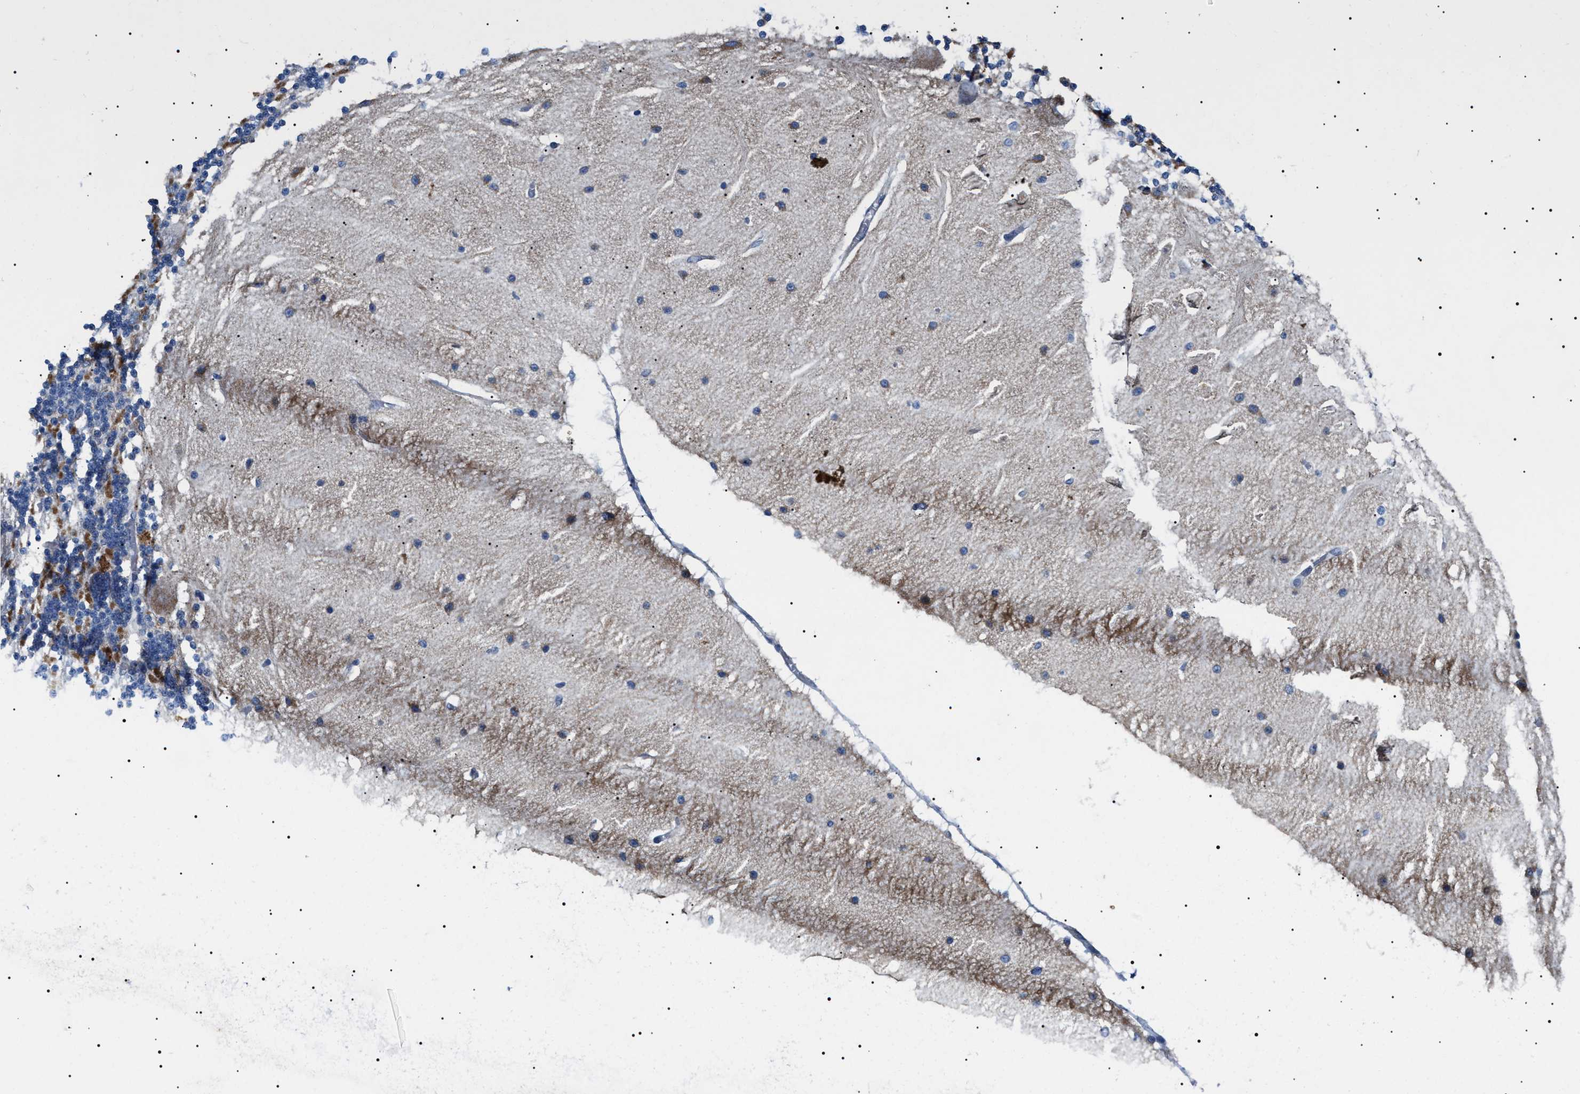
{"staining": {"intensity": "strong", "quantity": "<25%", "location": "cytoplasmic/membranous"}, "tissue": "cerebellum", "cell_type": "Cells in granular layer", "image_type": "normal", "snomed": [{"axis": "morphology", "description": "Normal tissue, NOS"}, {"axis": "topography", "description": "Cerebellum"}], "caption": "A micrograph showing strong cytoplasmic/membranous expression in approximately <25% of cells in granular layer in unremarkable cerebellum, as visualized by brown immunohistochemical staining.", "gene": "TMEM222", "patient": {"sex": "female", "age": 54}}